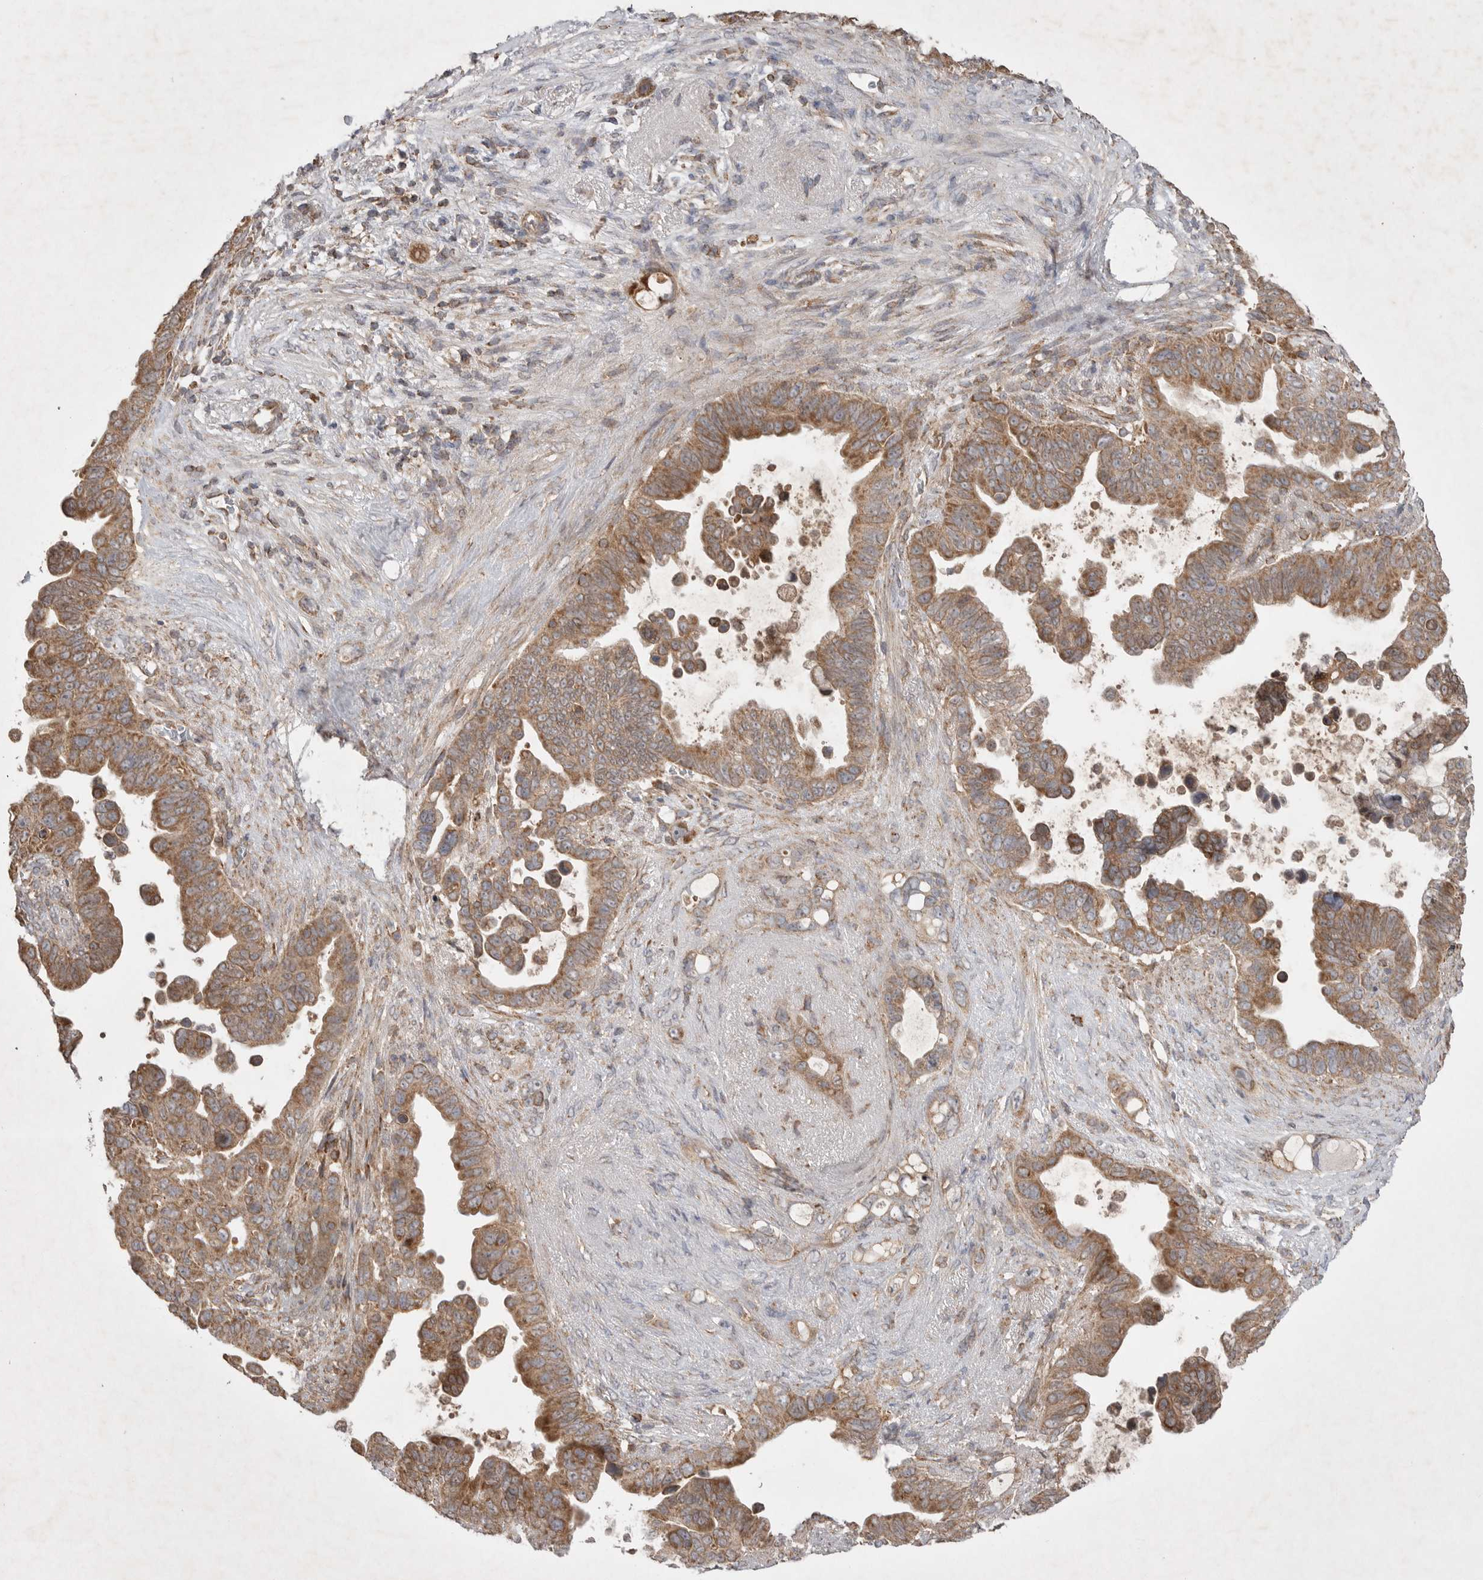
{"staining": {"intensity": "moderate", "quantity": ">75%", "location": "cytoplasmic/membranous"}, "tissue": "pancreatic cancer", "cell_type": "Tumor cells", "image_type": "cancer", "snomed": [{"axis": "morphology", "description": "Adenocarcinoma, NOS"}, {"axis": "topography", "description": "Pancreas"}], "caption": "Immunohistochemical staining of adenocarcinoma (pancreatic) displays moderate cytoplasmic/membranous protein expression in approximately >75% of tumor cells.", "gene": "KIF21B", "patient": {"sex": "female", "age": 72}}